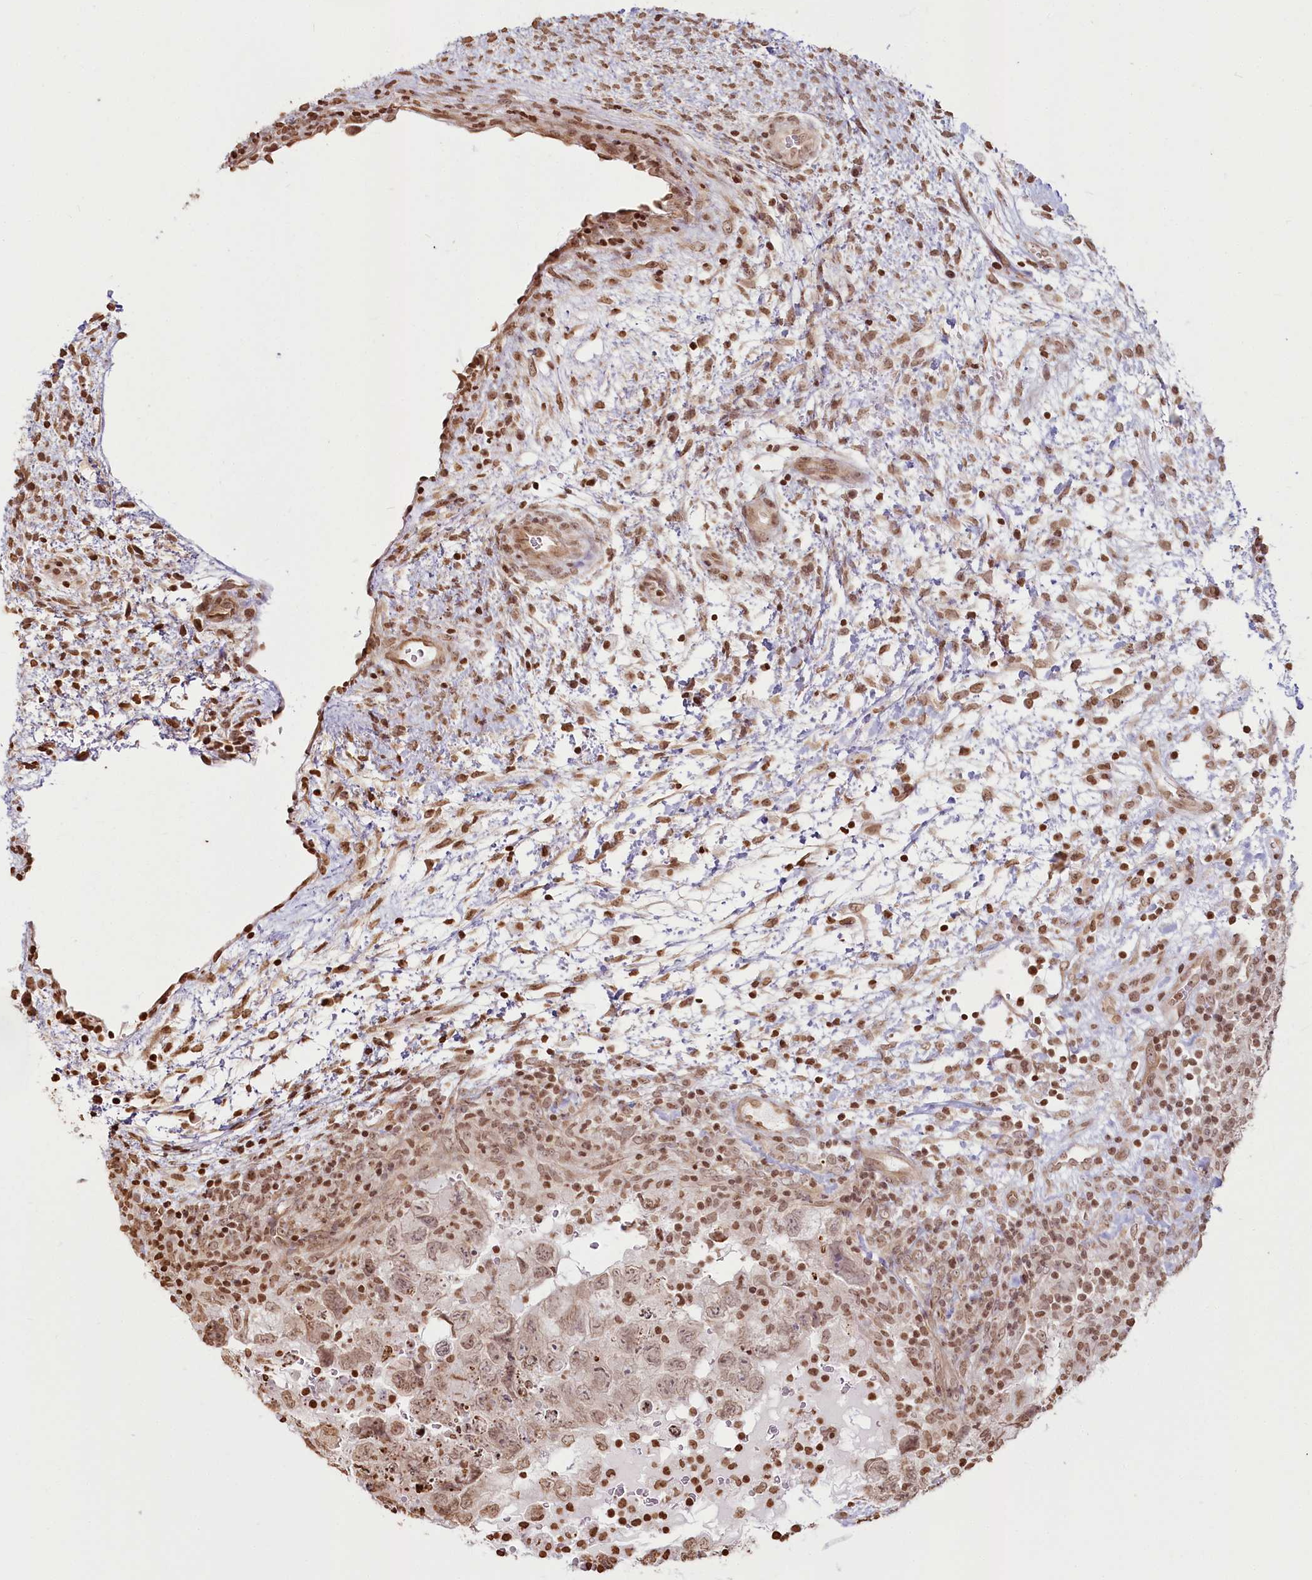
{"staining": {"intensity": "moderate", "quantity": ">75%", "location": "nuclear"}, "tissue": "testis cancer", "cell_type": "Tumor cells", "image_type": "cancer", "snomed": [{"axis": "morphology", "description": "Carcinoma, Embryonal, NOS"}, {"axis": "topography", "description": "Testis"}], "caption": "Immunohistochemistry (IHC) (DAB (3,3'-diaminobenzidine)) staining of human testis embryonal carcinoma displays moderate nuclear protein staining in approximately >75% of tumor cells.", "gene": "FAM13A", "patient": {"sex": "male", "age": 37}}